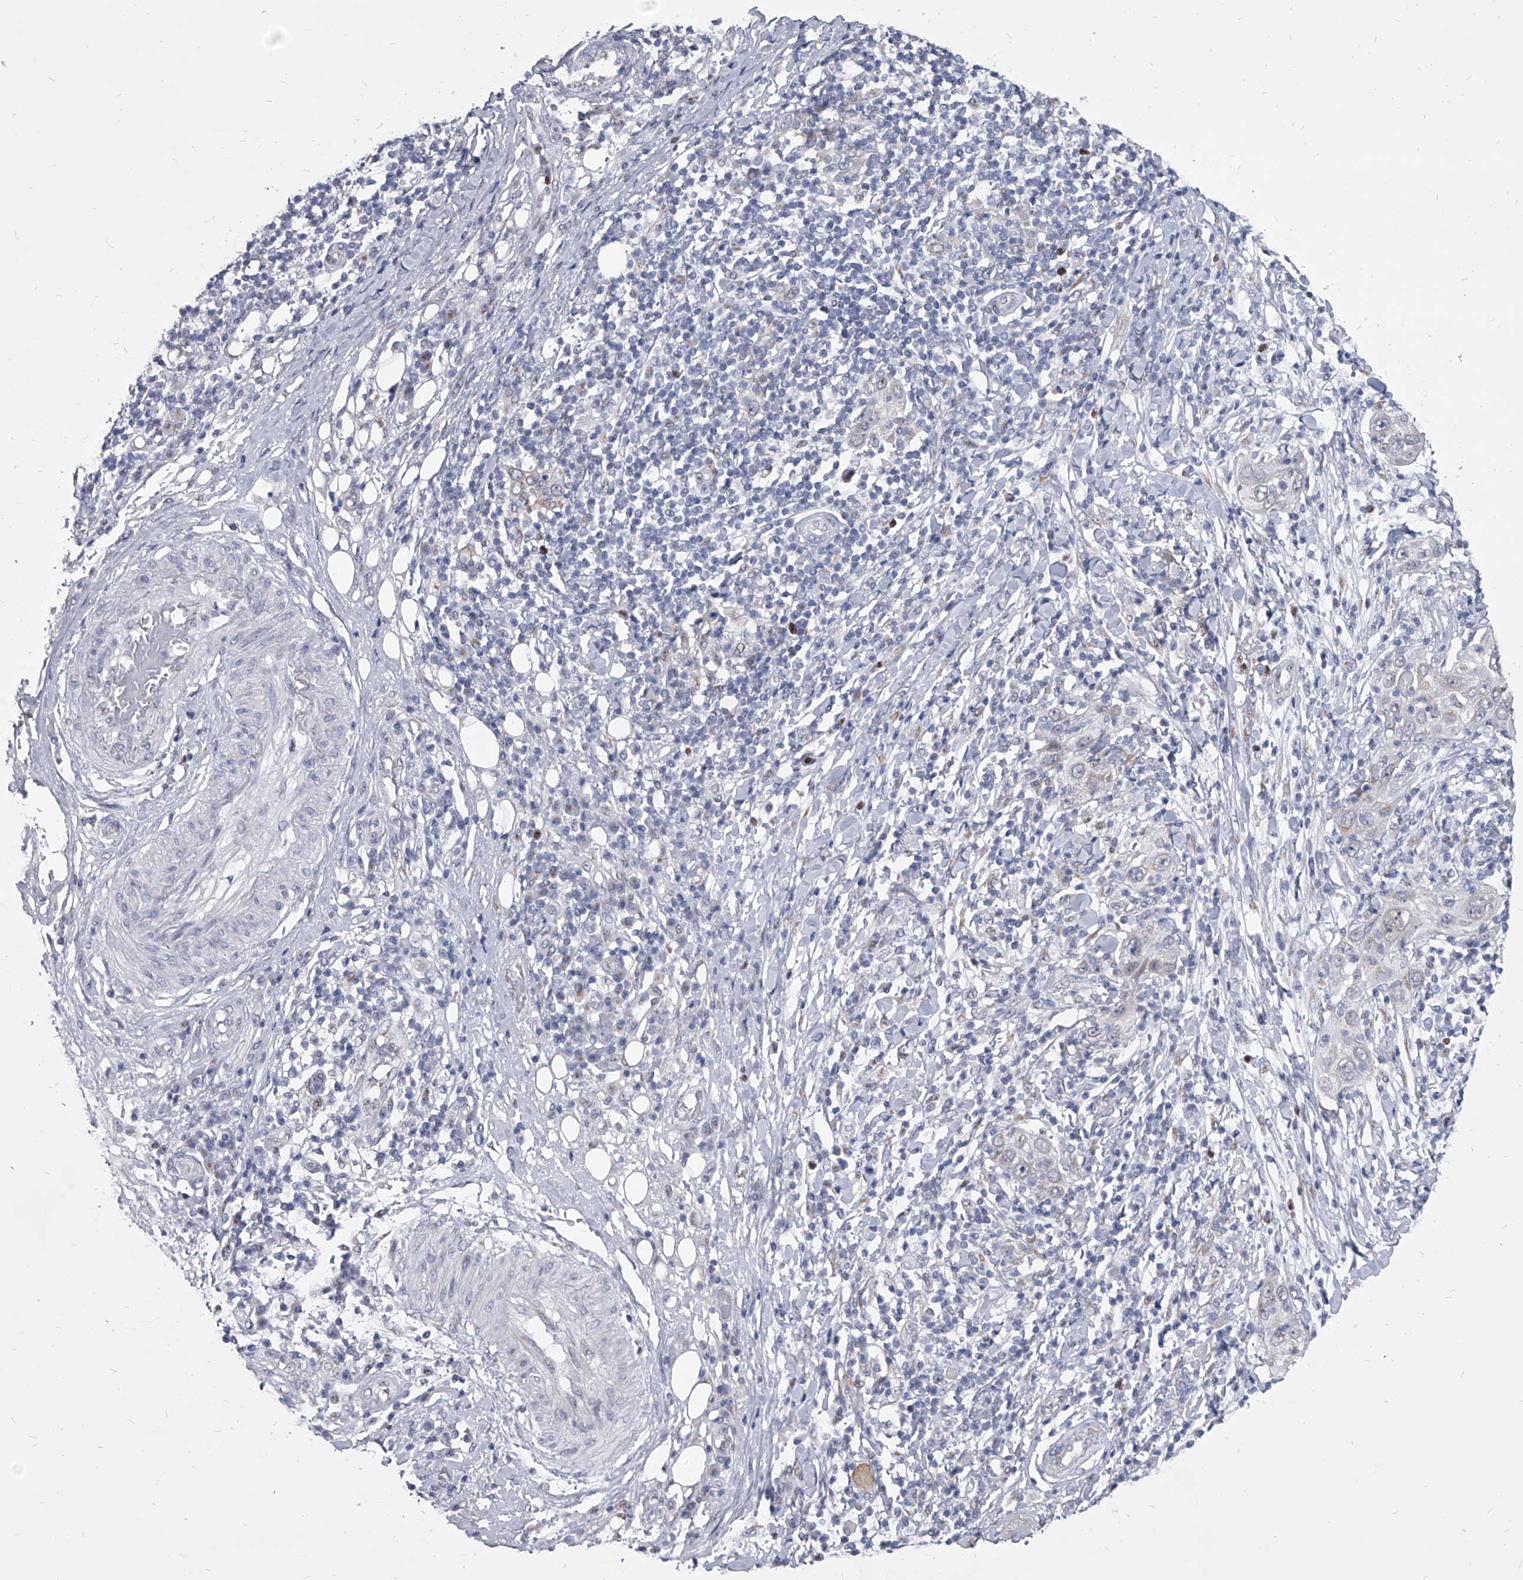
{"staining": {"intensity": "negative", "quantity": "none", "location": "none"}, "tissue": "skin cancer", "cell_type": "Tumor cells", "image_type": "cancer", "snomed": [{"axis": "morphology", "description": "Squamous cell carcinoma, NOS"}, {"axis": "topography", "description": "Skin"}], "caption": "High magnification brightfield microscopy of skin squamous cell carcinoma stained with DAB (3,3'-diaminobenzidine) (brown) and counterstained with hematoxylin (blue): tumor cells show no significant staining.", "gene": "EVA1C", "patient": {"sex": "female", "age": 88}}